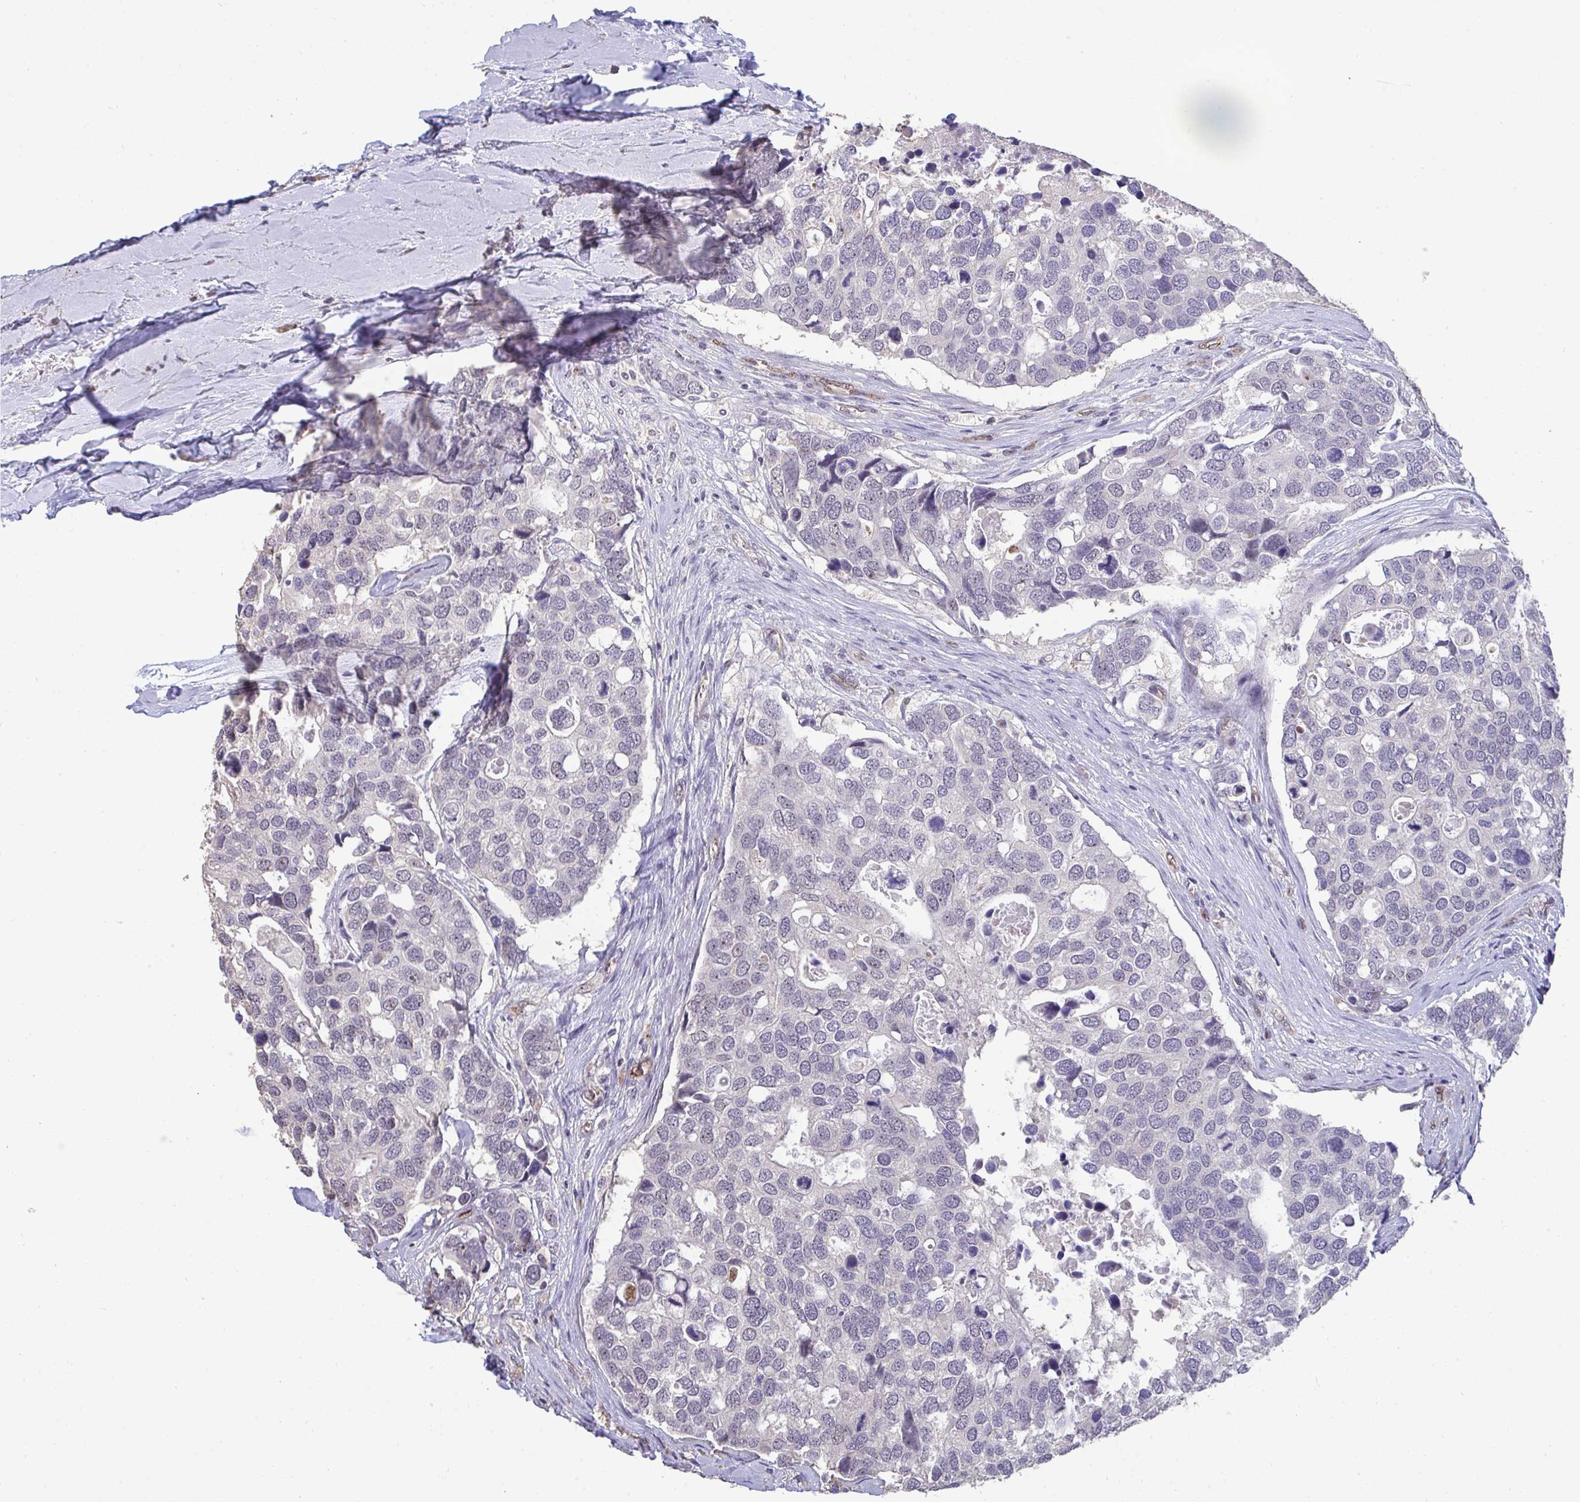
{"staining": {"intensity": "negative", "quantity": "none", "location": "none"}, "tissue": "breast cancer", "cell_type": "Tumor cells", "image_type": "cancer", "snomed": [{"axis": "morphology", "description": "Duct carcinoma"}, {"axis": "topography", "description": "Breast"}], "caption": "Breast cancer (intraductal carcinoma) stained for a protein using IHC shows no staining tumor cells.", "gene": "SENP3", "patient": {"sex": "female", "age": 83}}